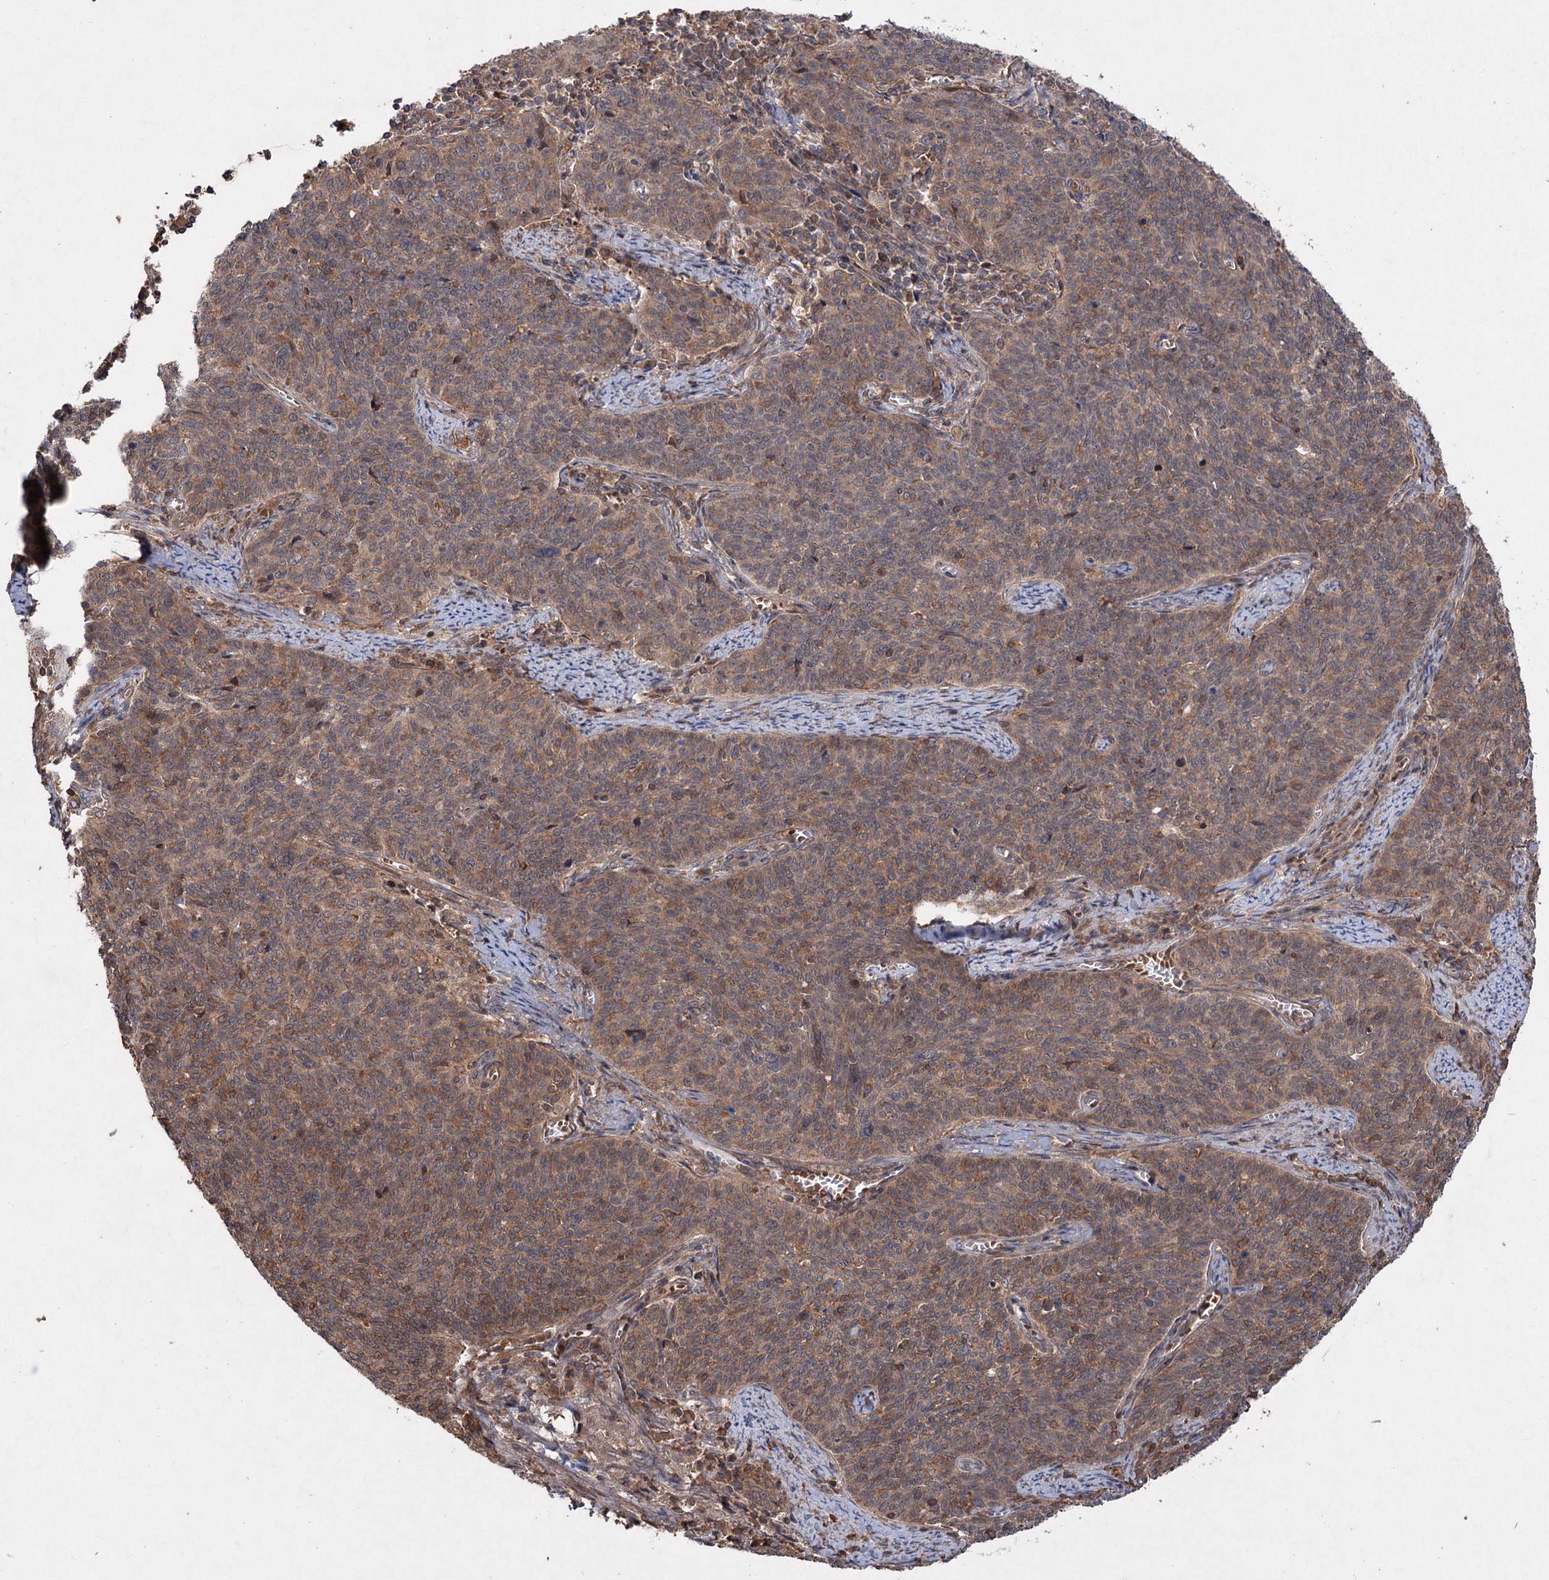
{"staining": {"intensity": "weak", "quantity": ">75%", "location": "cytoplasmic/membranous"}, "tissue": "cervical cancer", "cell_type": "Tumor cells", "image_type": "cancer", "snomed": [{"axis": "morphology", "description": "Squamous cell carcinoma, NOS"}, {"axis": "topography", "description": "Cervix"}], "caption": "A photomicrograph of cervical squamous cell carcinoma stained for a protein displays weak cytoplasmic/membranous brown staining in tumor cells.", "gene": "ADK", "patient": {"sex": "female", "age": 39}}